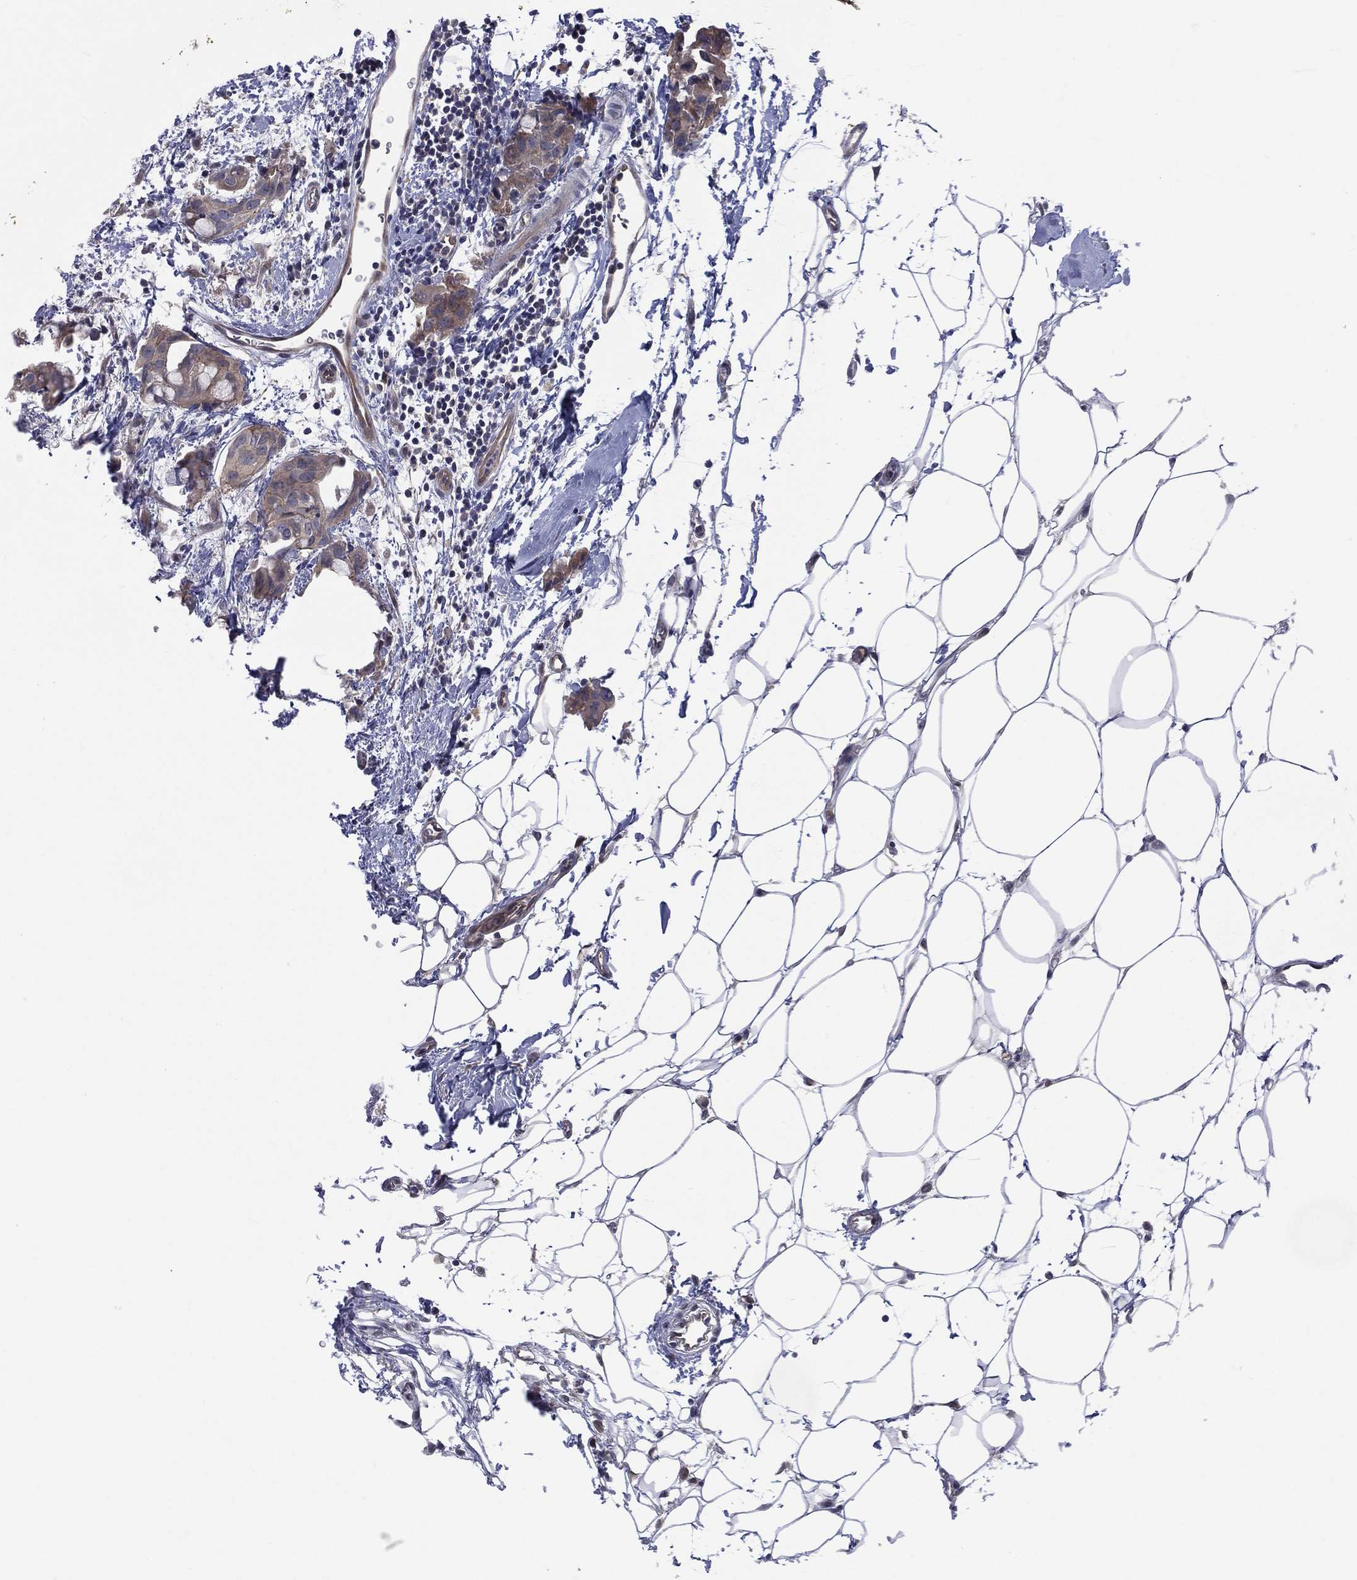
{"staining": {"intensity": "moderate", "quantity": "<25%", "location": "cytoplasmic/membranous"}, "tissue": "breast cancer", "cell_type": "Tumor cells", "image_type": "cancer", "snomed": [{"axis": "morphology", "description": "Normal tissue, NOS"}, {"axis": "morphology", "description": "Duct carcinoma"}, {"axis": "topography", "description": "Breast"}], "caption": "The photomicrograph reveals a brown stain indicating the presence of a protein in the cytoplasmic/membranous of tumor cells in breast cancer.", "gene": "DLG4", "patient": {"sex": "female", "age": 40}}